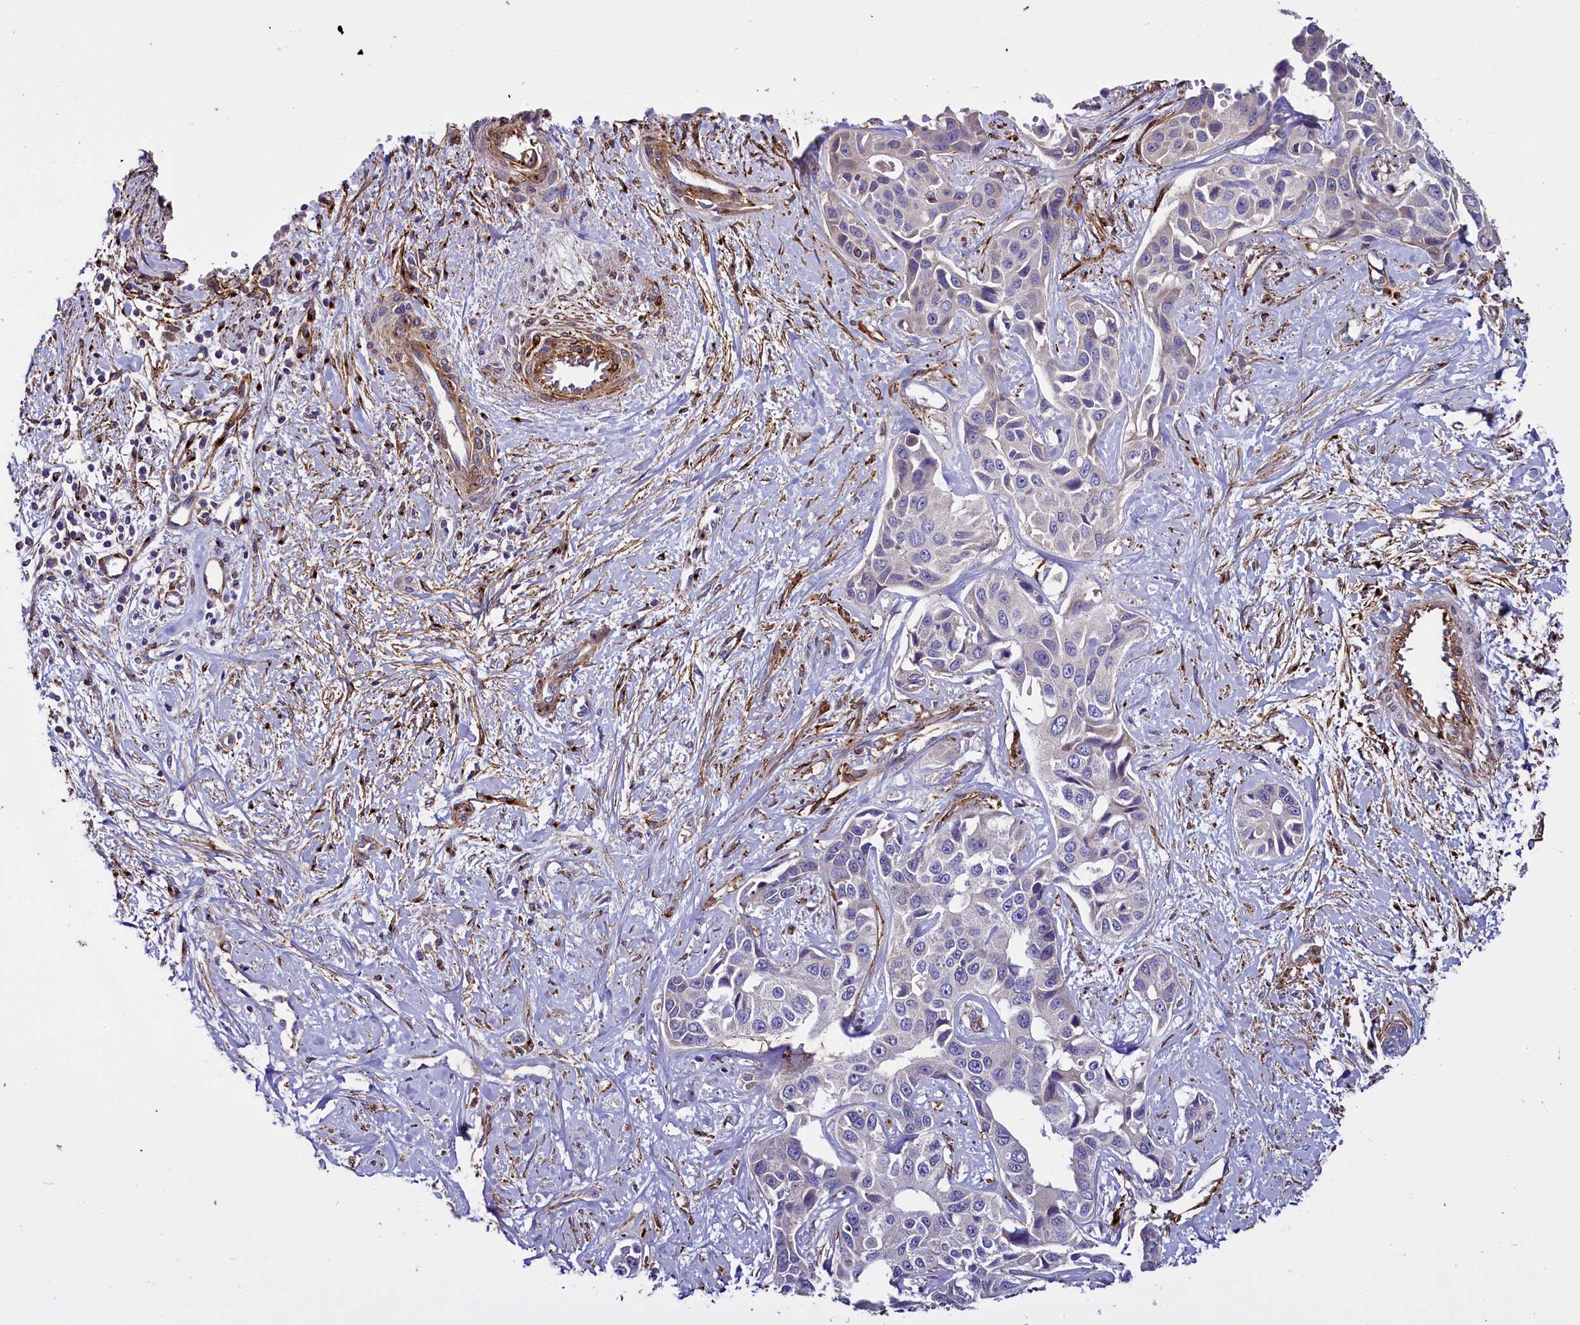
{"staining": {"intensity": "negative", "quantity": "none", "location": "none"}, "tissue": "liver cancer", "cell_type": "Tumor cells", "image_type": "cancer", "snomed": [{"axis": "morphology", "description": "Cholangiocarcinoma"}, {"axis": "topography", "description": "Liver"}], "caption": "A photomicrograph of human liver cancer is negative for staining in tumor cells. The staining is performed using DAB (3,3'-diaminobenzidine) brown chromogen with nuclei counter-stained in using hematoxylin.", "gene": "MRC2", "patient": {"sex": "male", "age": 59}}